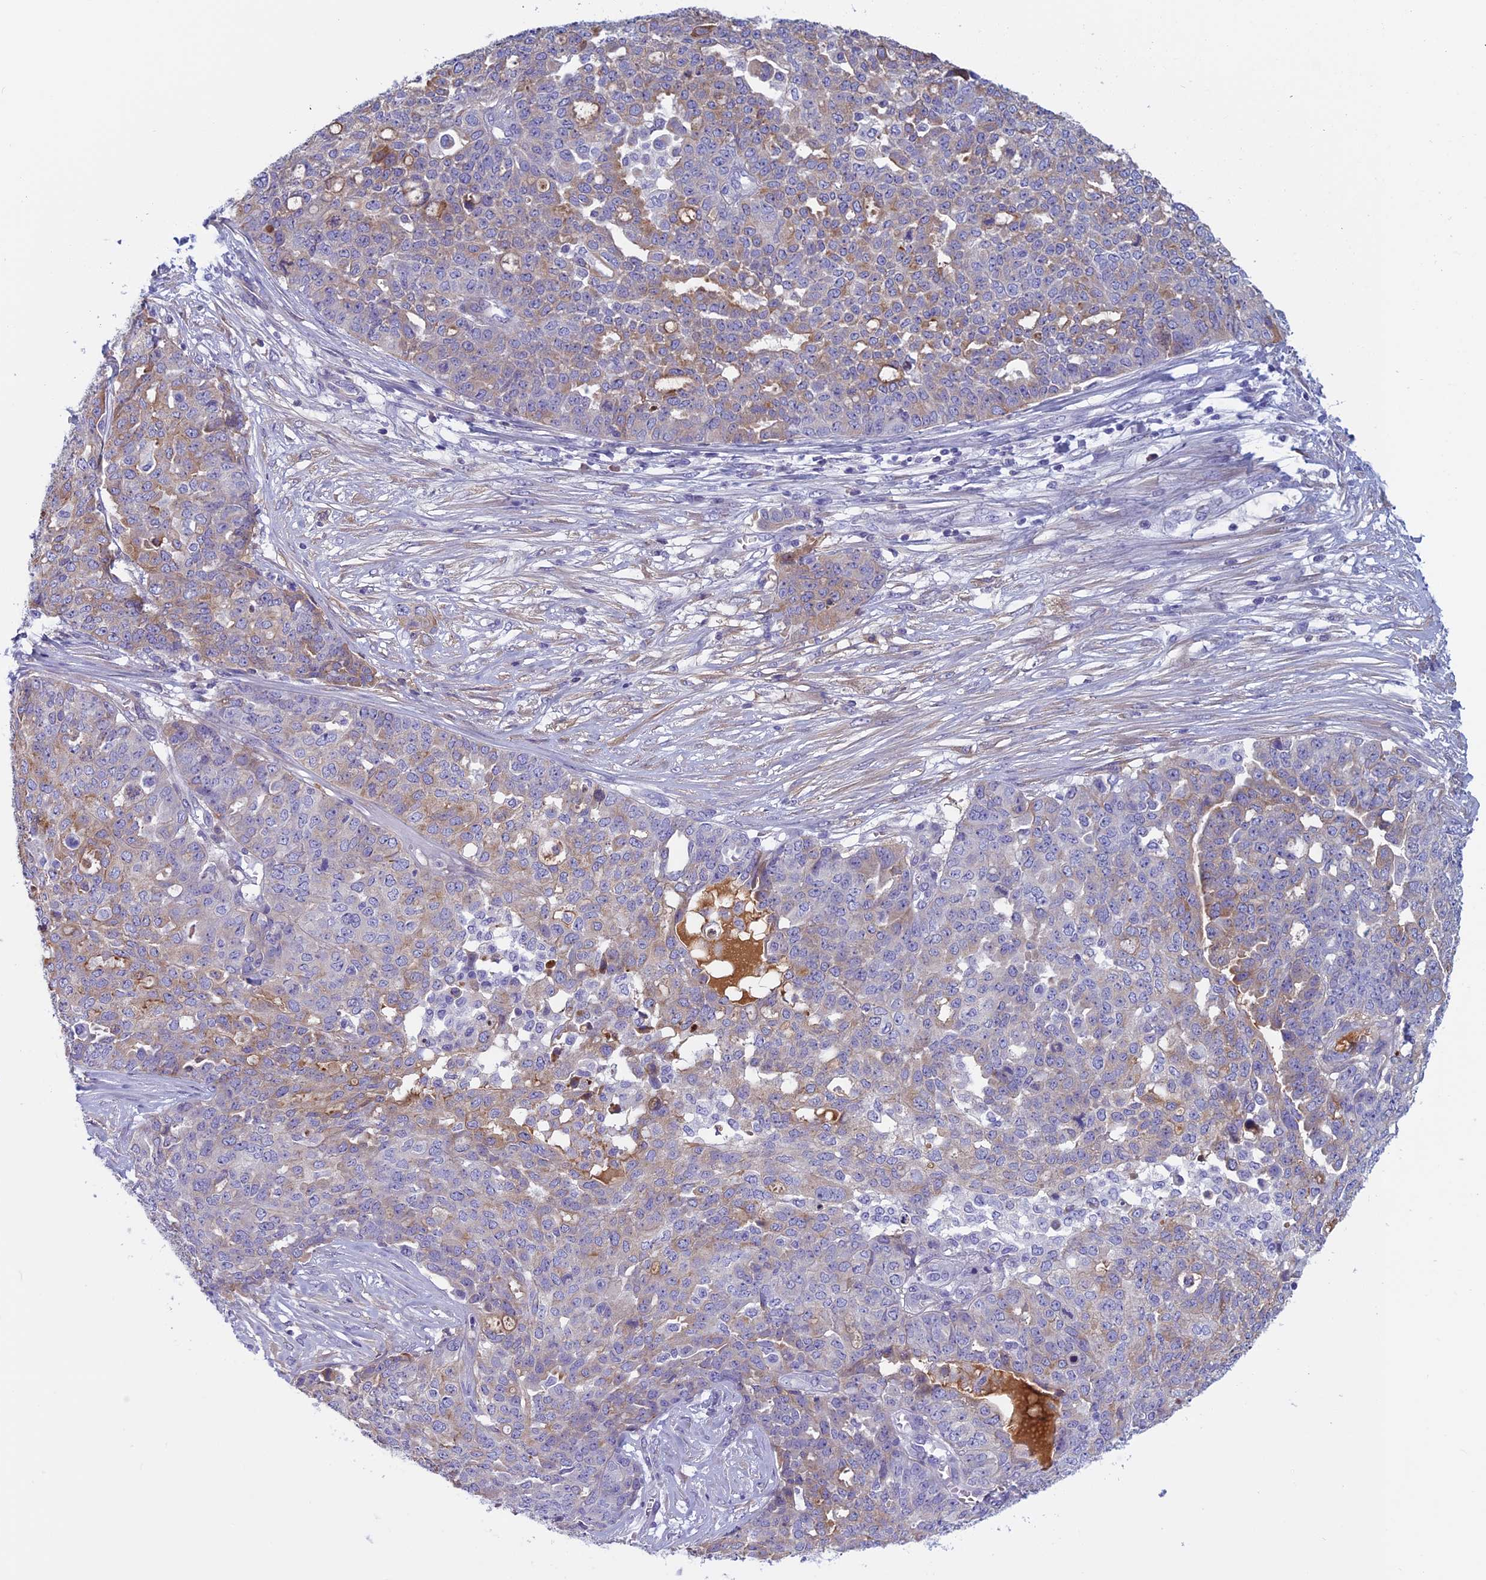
{"staining": {"intensity": "weak", "quantity": "25%-75%", "location": "cytoplasmic/membranous"}, "tissue": "ovarian cancer", "cell_type": "Tumor cells", "image_type": "cancer", "snomed": [{"axis": "morphology", "description": "Cystadenocarcinoma, serous, NOS"}, {"axis": "topography", "description": "Soft tissue"}, {"axis": "topography", "description": "Ovary"}], "caption": "Tumor cells reveal weak cytoplasmic/membranous staining in about 25%-75% of cells in ovarian cancer. Immunohistochemistry (ihc) stains the protein in brown and the nuclei are stained blue.", "gene": "ANGPTL2", "patient": {"sex": "female", "age": 57}}